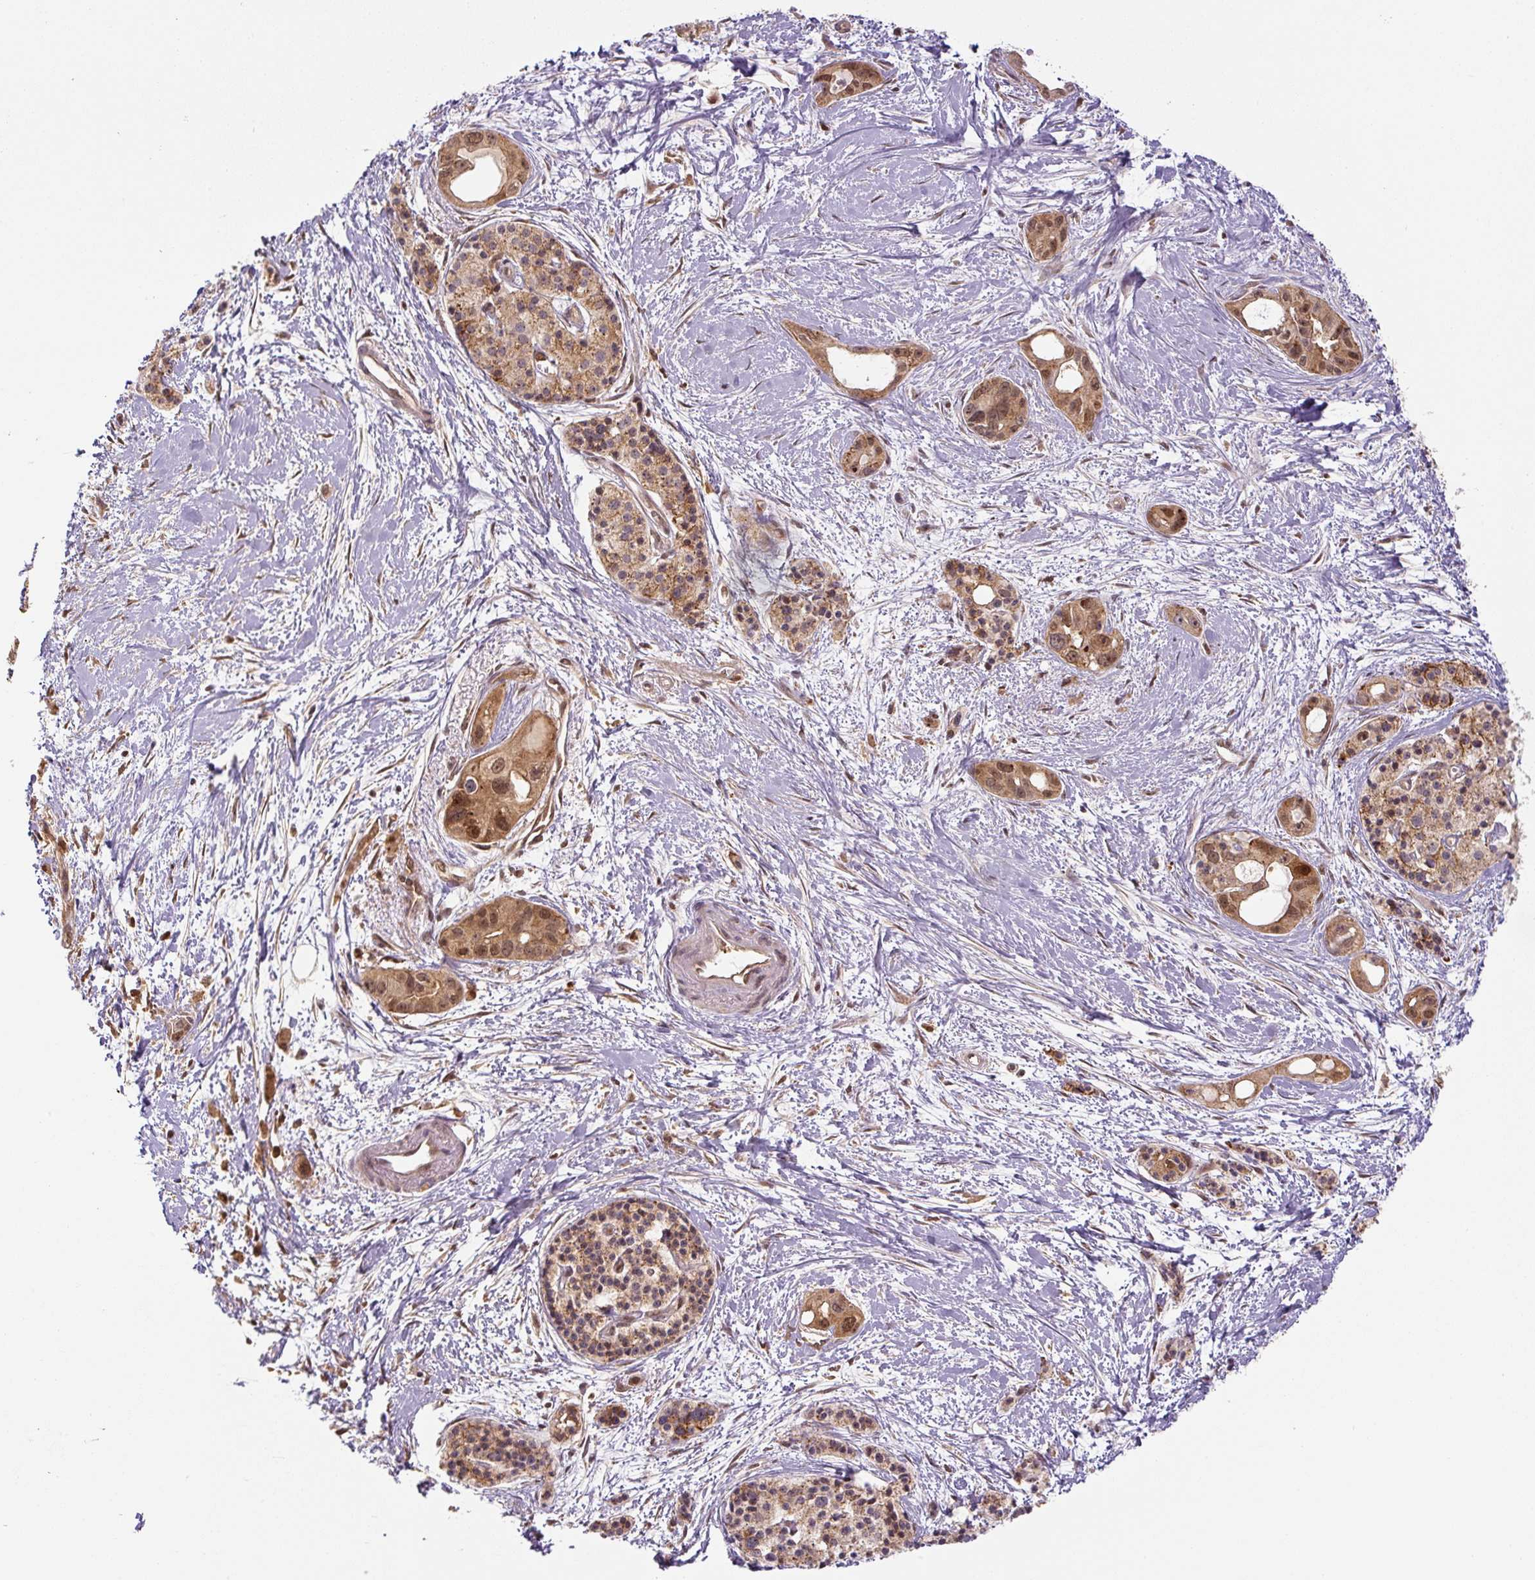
{"staining": {"intensity": "moderate", "quantity": ">75%", "location": "cytoplasmic/membranous,nuclear"}, "tissue": "pancreatic cancer", "cell_type": "Tumor cells", "image_type": "cancer", "snomed": [{"axis": "morphology", "description": "Adenocarcinoma, NOS"}, {"axis": "topography", "description": "Pancreas"}], "caption": "Human pancreatic cancer stained with a brown dye shows moderate cytoplasmic/membranous and nuclear positive expression in about >75% of tumor cells.", "gene": "ZSWIM7", "patient": {"sex": "female", "age": 50}}